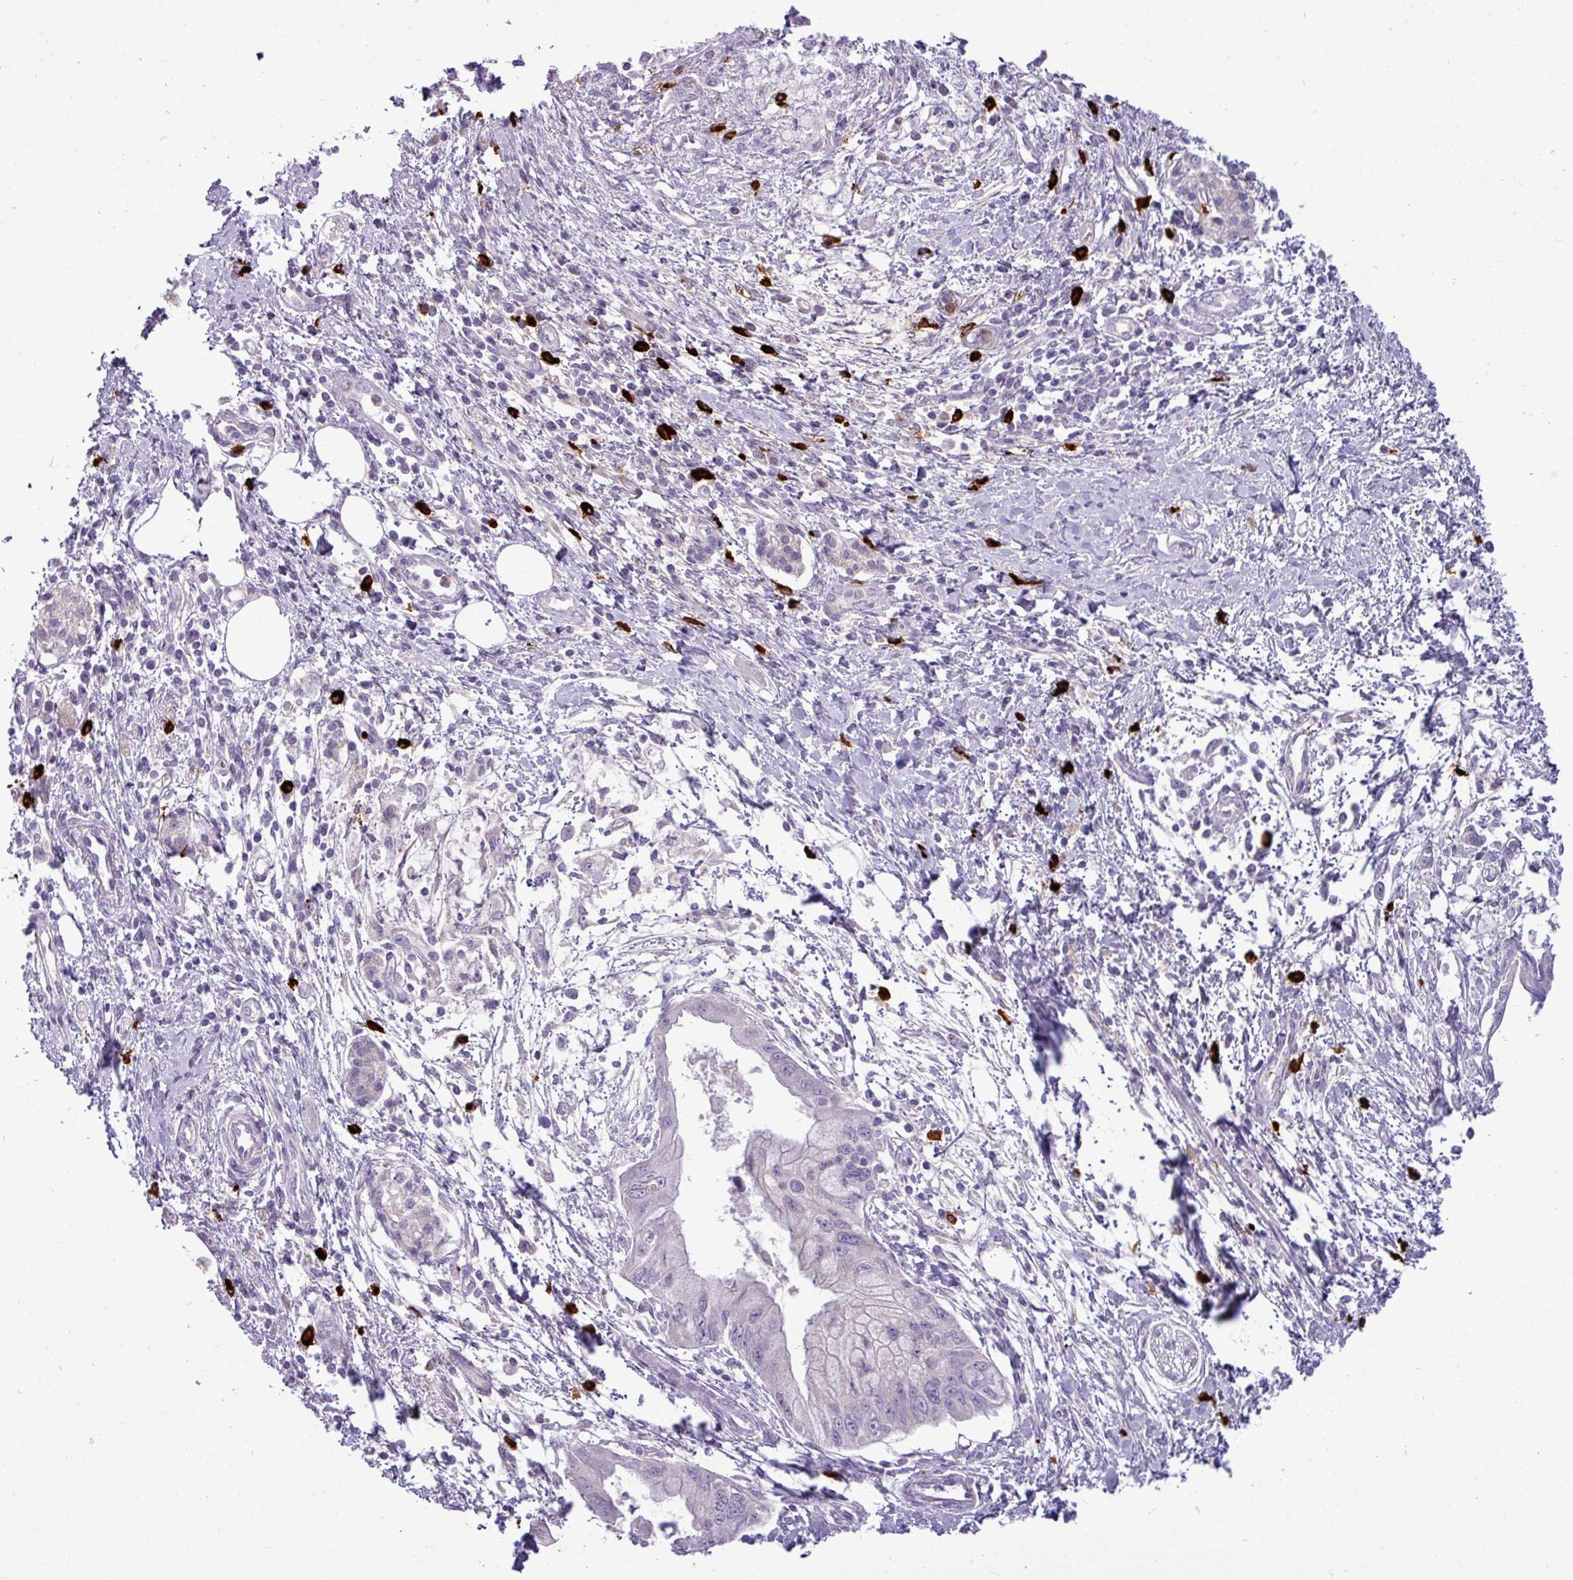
{"staining": {"intensity": "negative", "quantity": "none", "location": "none"}, "tissue": "pancreatic cancer", "cell_type": "Tumor cells", "image_type": "cancer", "snomed": [{"axis": "morphology", "description": "Adenocarcinoma, NOS"}, {"axis": "topography", "description": "Pancreas"}], "caption": "Pancreatic adenocarcinoma was stained to show a protein in brown. There is no significant staining in tumor cells. Nuclei are stained in blue.", "gene": "TRIM39", "patient": {"sex": "male", "age": 48}}